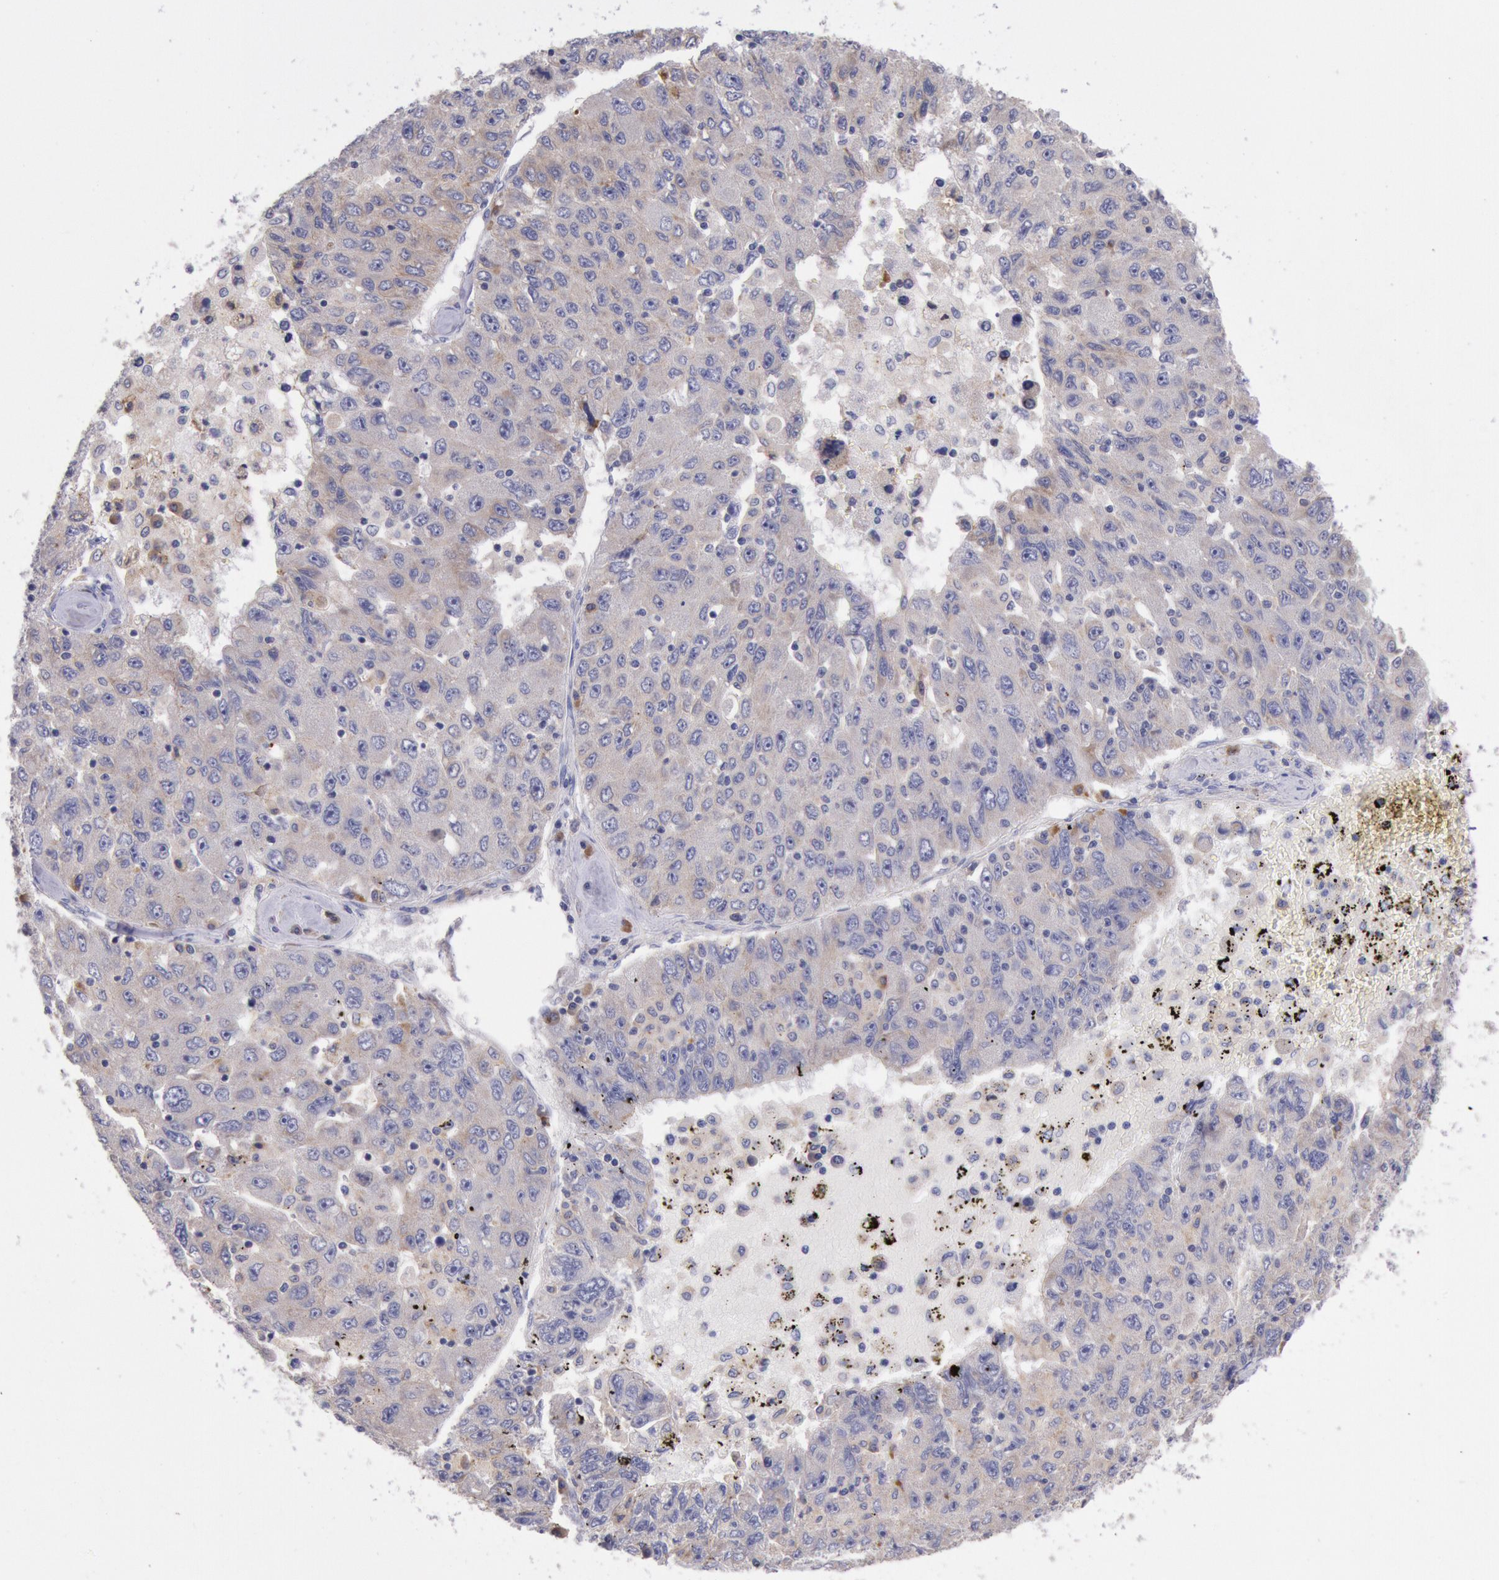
{"staining": {"intensity": "weak", "quantity": ">75%", "location": "cytoplasmic/membranous"}, "tissue": "liver cancer", "cell_type": "Tumor cells", "image_type": "cancer", "snomed": [{"axis": "morphology", "description": "Carcinoma, Hepatocellular, NOS"}, {"axis": "topography", "description": "Liver"}], "caption": "Approximately >75% of tumor cells in liver cancer (hepatocellular carcinoma) demonstrate weak cytoplasmic/membranous protein staining as visualized by brown immunohistochemical staining.", "gene": "GAL3ST1", "patient": {"sex": "male", "age": 49}}